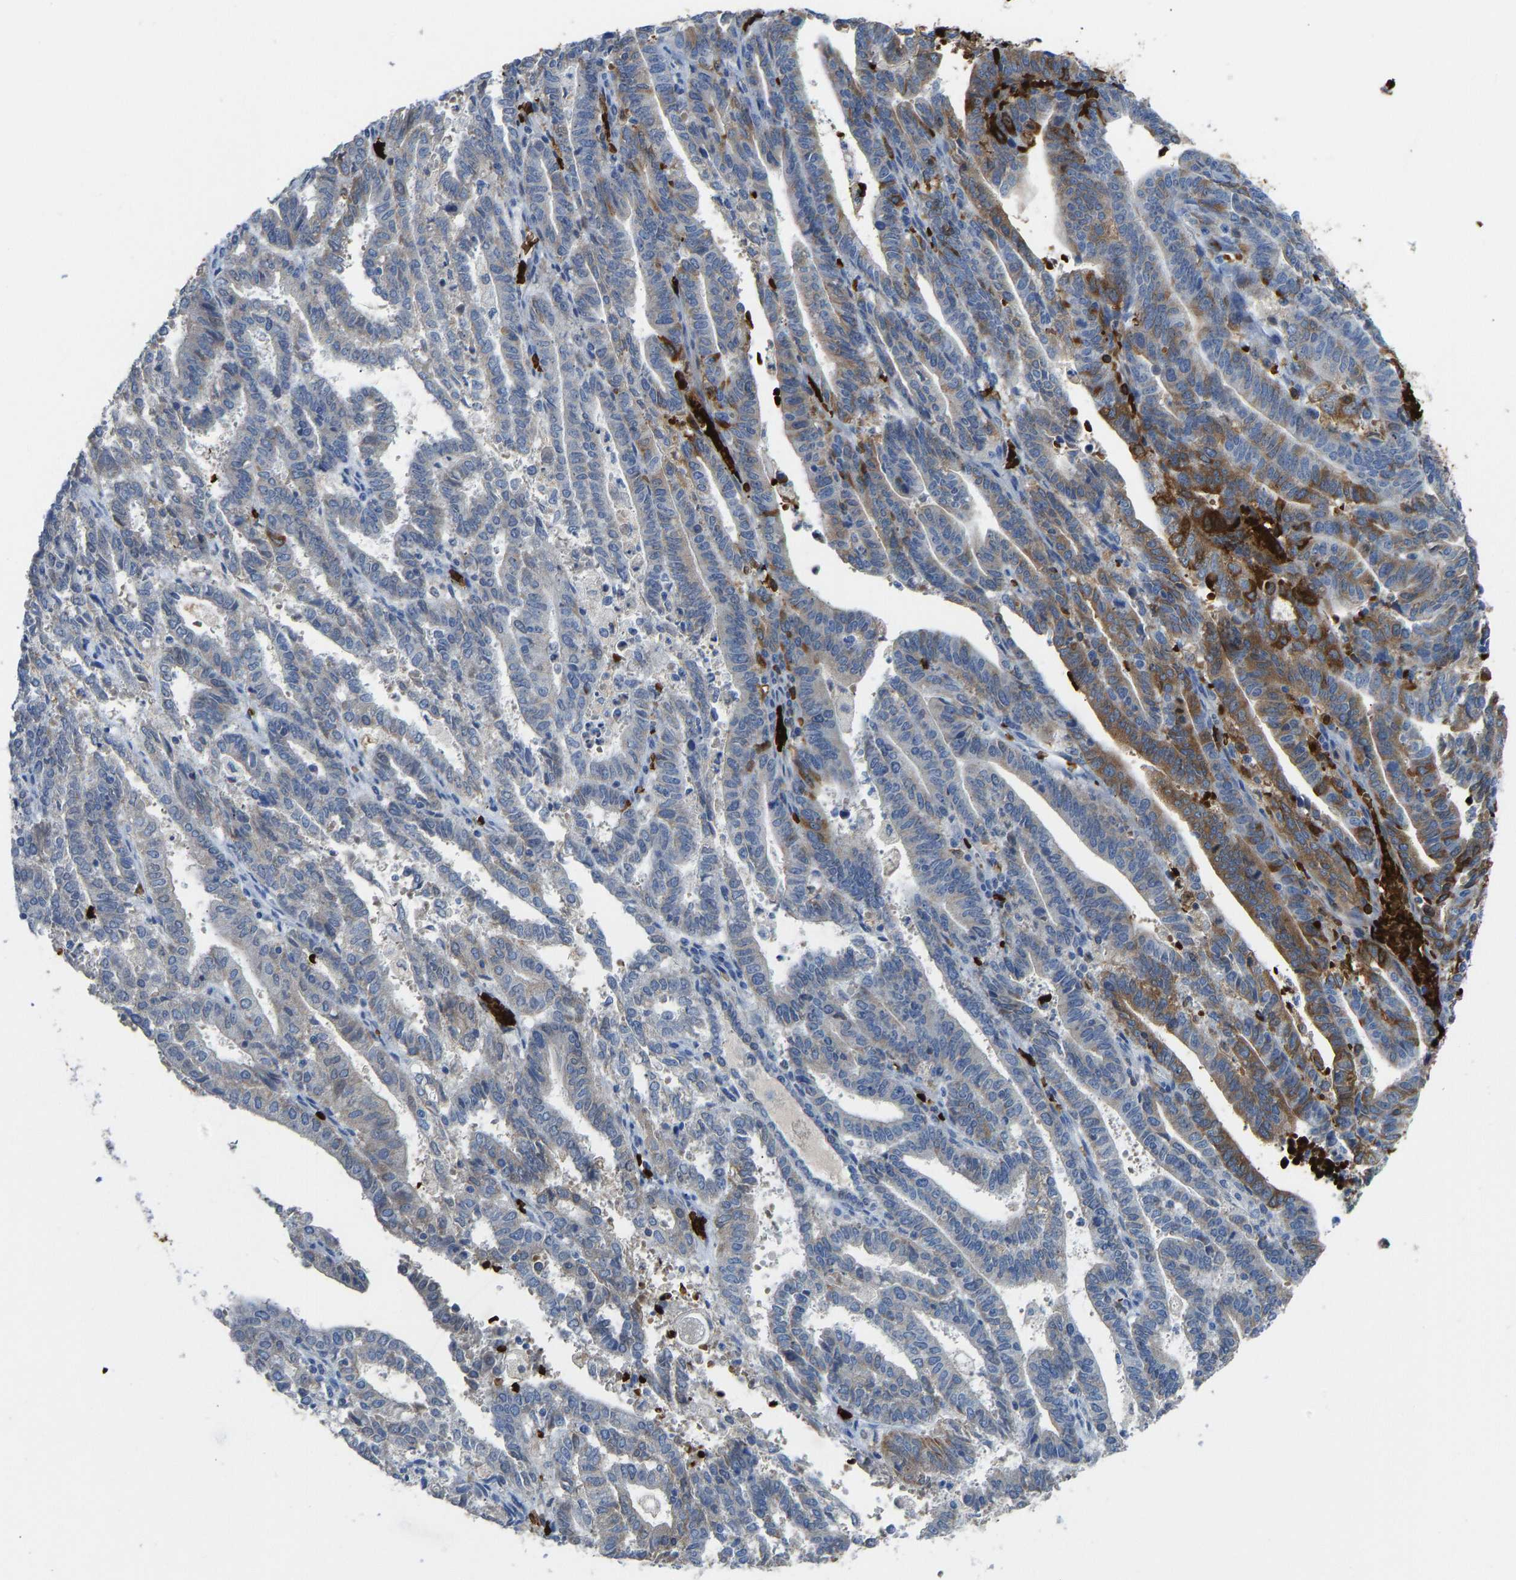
{"staining": {"intensity": "moderate", "quantity": "25%-75%", "location": "cytoplasmic/membranous"}, "tissue": "endometrial cancer", "cell_type": "Tumor cells", "image_type": "cancer", "snomed": [{"axis": "morphology", "description": "Adenocarcinoma, NOS"}, {"axis": "topography", "description": "Uterus"}], "caption": "This photomicrograph demonstrates endometrial adenocarcinoma stained with IHC to label a protein in brown. The cytoplasmic/membranous of tumor cells show moderate positivity for the protein. Nuclei are counter-stained blue.", "gene": "PIGS", "patient": {"sex": "female", "age": 83}}